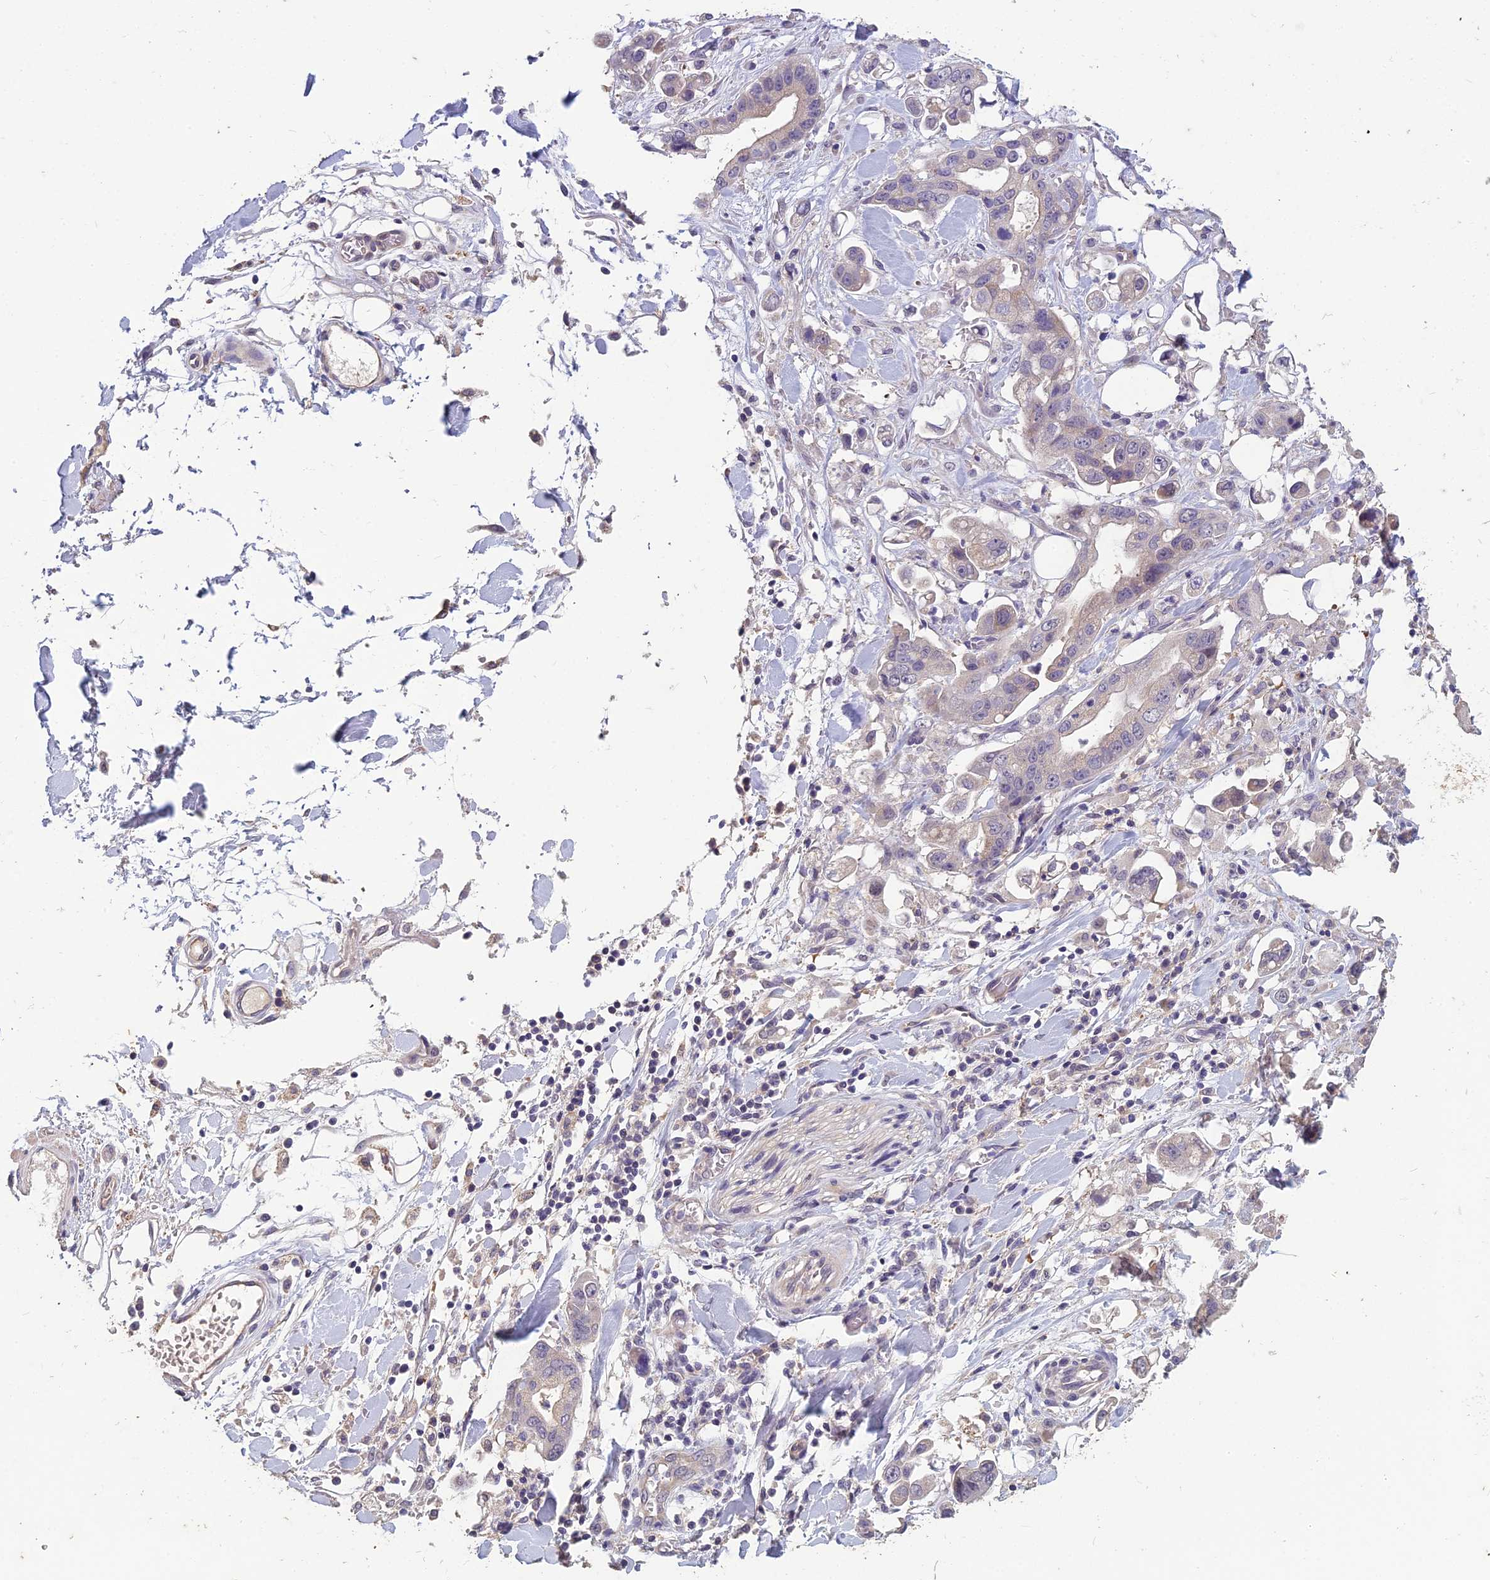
{"staining": {"intensity": "negative", "quantity": "none", "location": "none"}, "tissue": "stomach cancer", "cell_type": "Tumor cells", "image_type": "cancer", "snomed": [{"axis": "morphology", "description": "Adenocarcinoma, NOS"}, {"axis": "topography", "description": "Stomach"}], "caption": "Immunohistochemistry of human stomach cancer (adenocarcinoma) shows no staining in tumor cells.", "gene": "CEACAM16", "patient": {"sex": "male", "age": 62}}